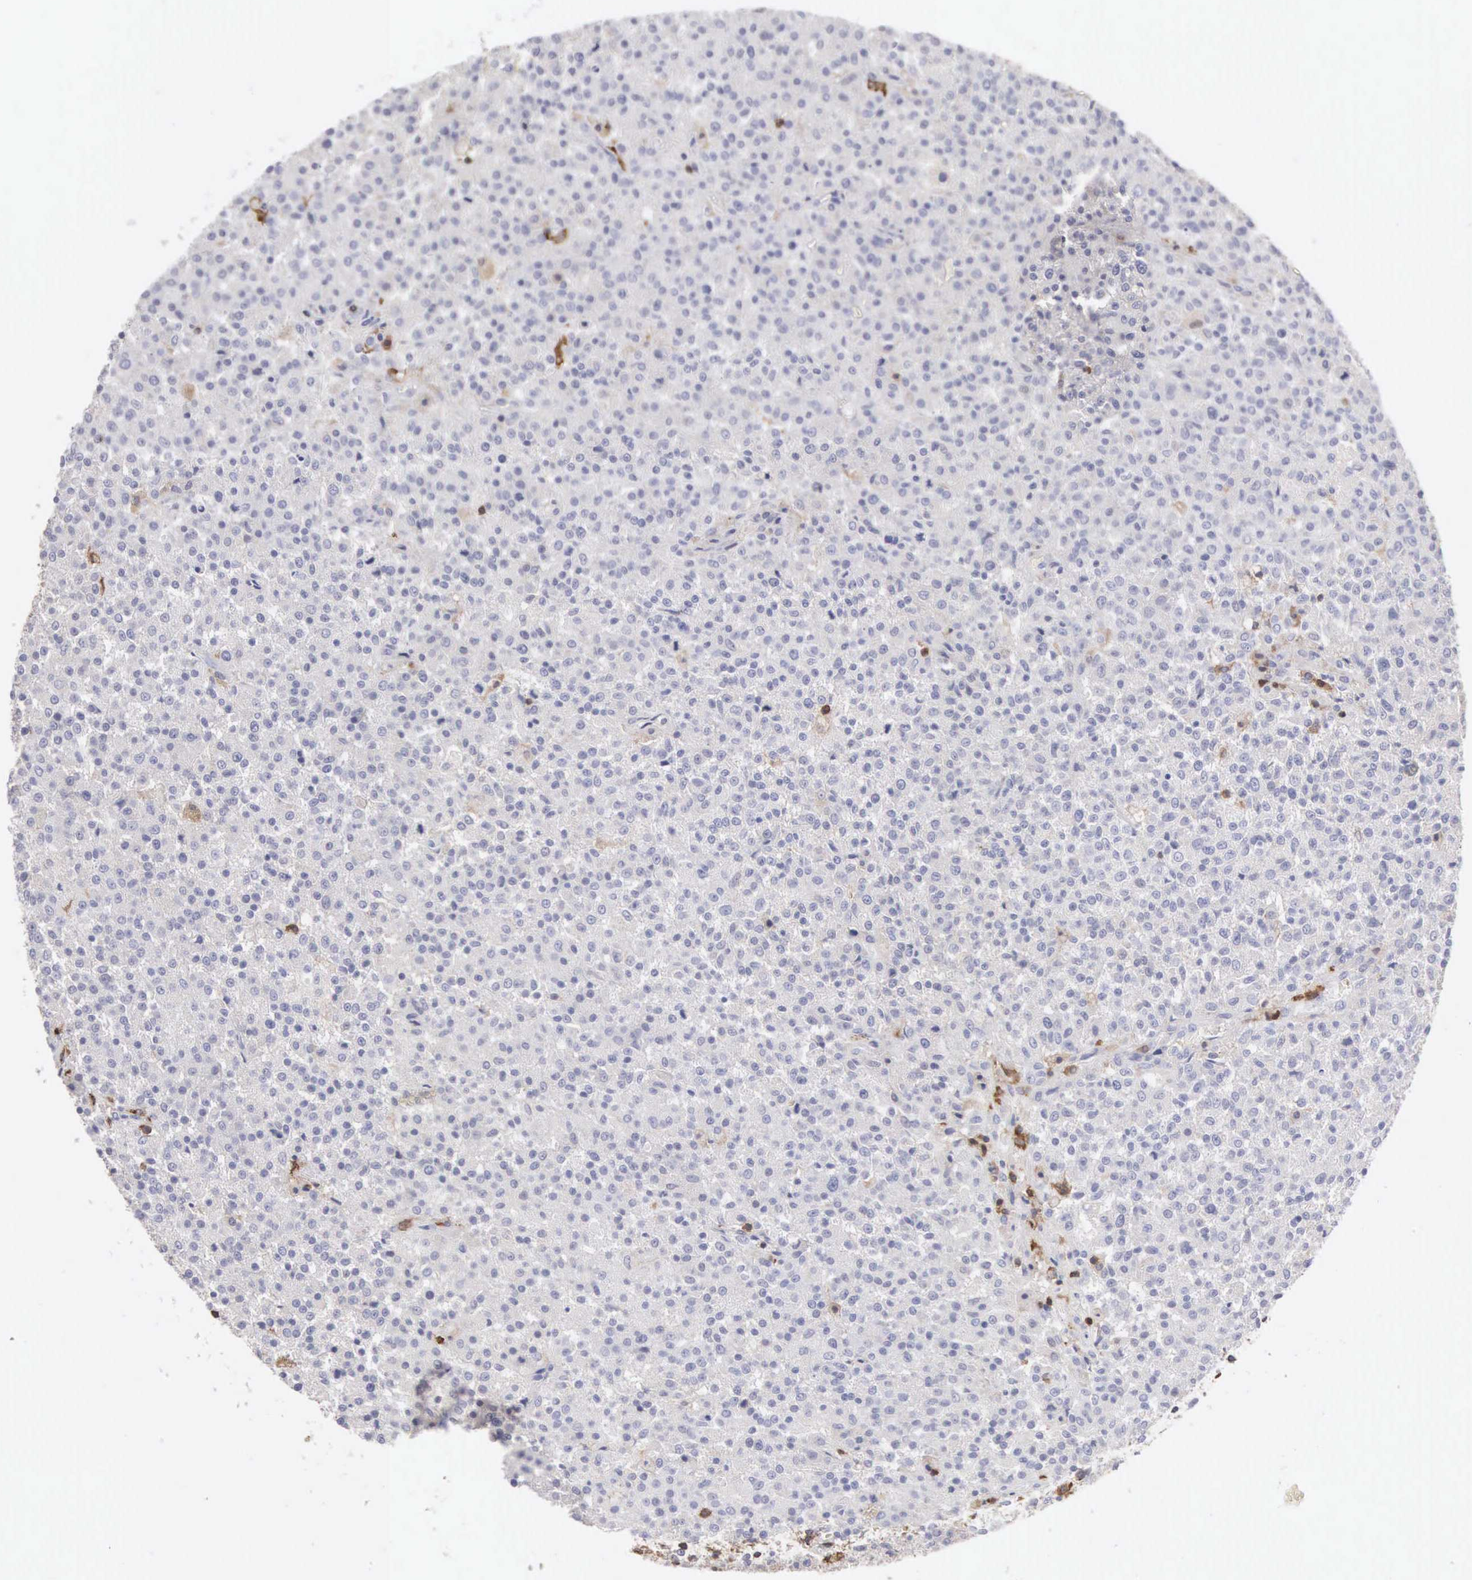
{"staining": {"intensity": "negative", "quantity": "none", "location": "none"}, "tissue": "testis cancer", "cell_type": "Tumor cells", "image_type": "cancer", "snomed": [{"axis": "morphology", "description": "Seminoma, NOS"}, {"axis": "topography", "description": "Testis"}], "caption": "A high-resolution micrograph shows immunohistochemistry staining of seminoma (testis), which reveals no significant expression in tumor cells.", "gene": "SH3BP1", "patient": {"sex": "male", "age": 59}}